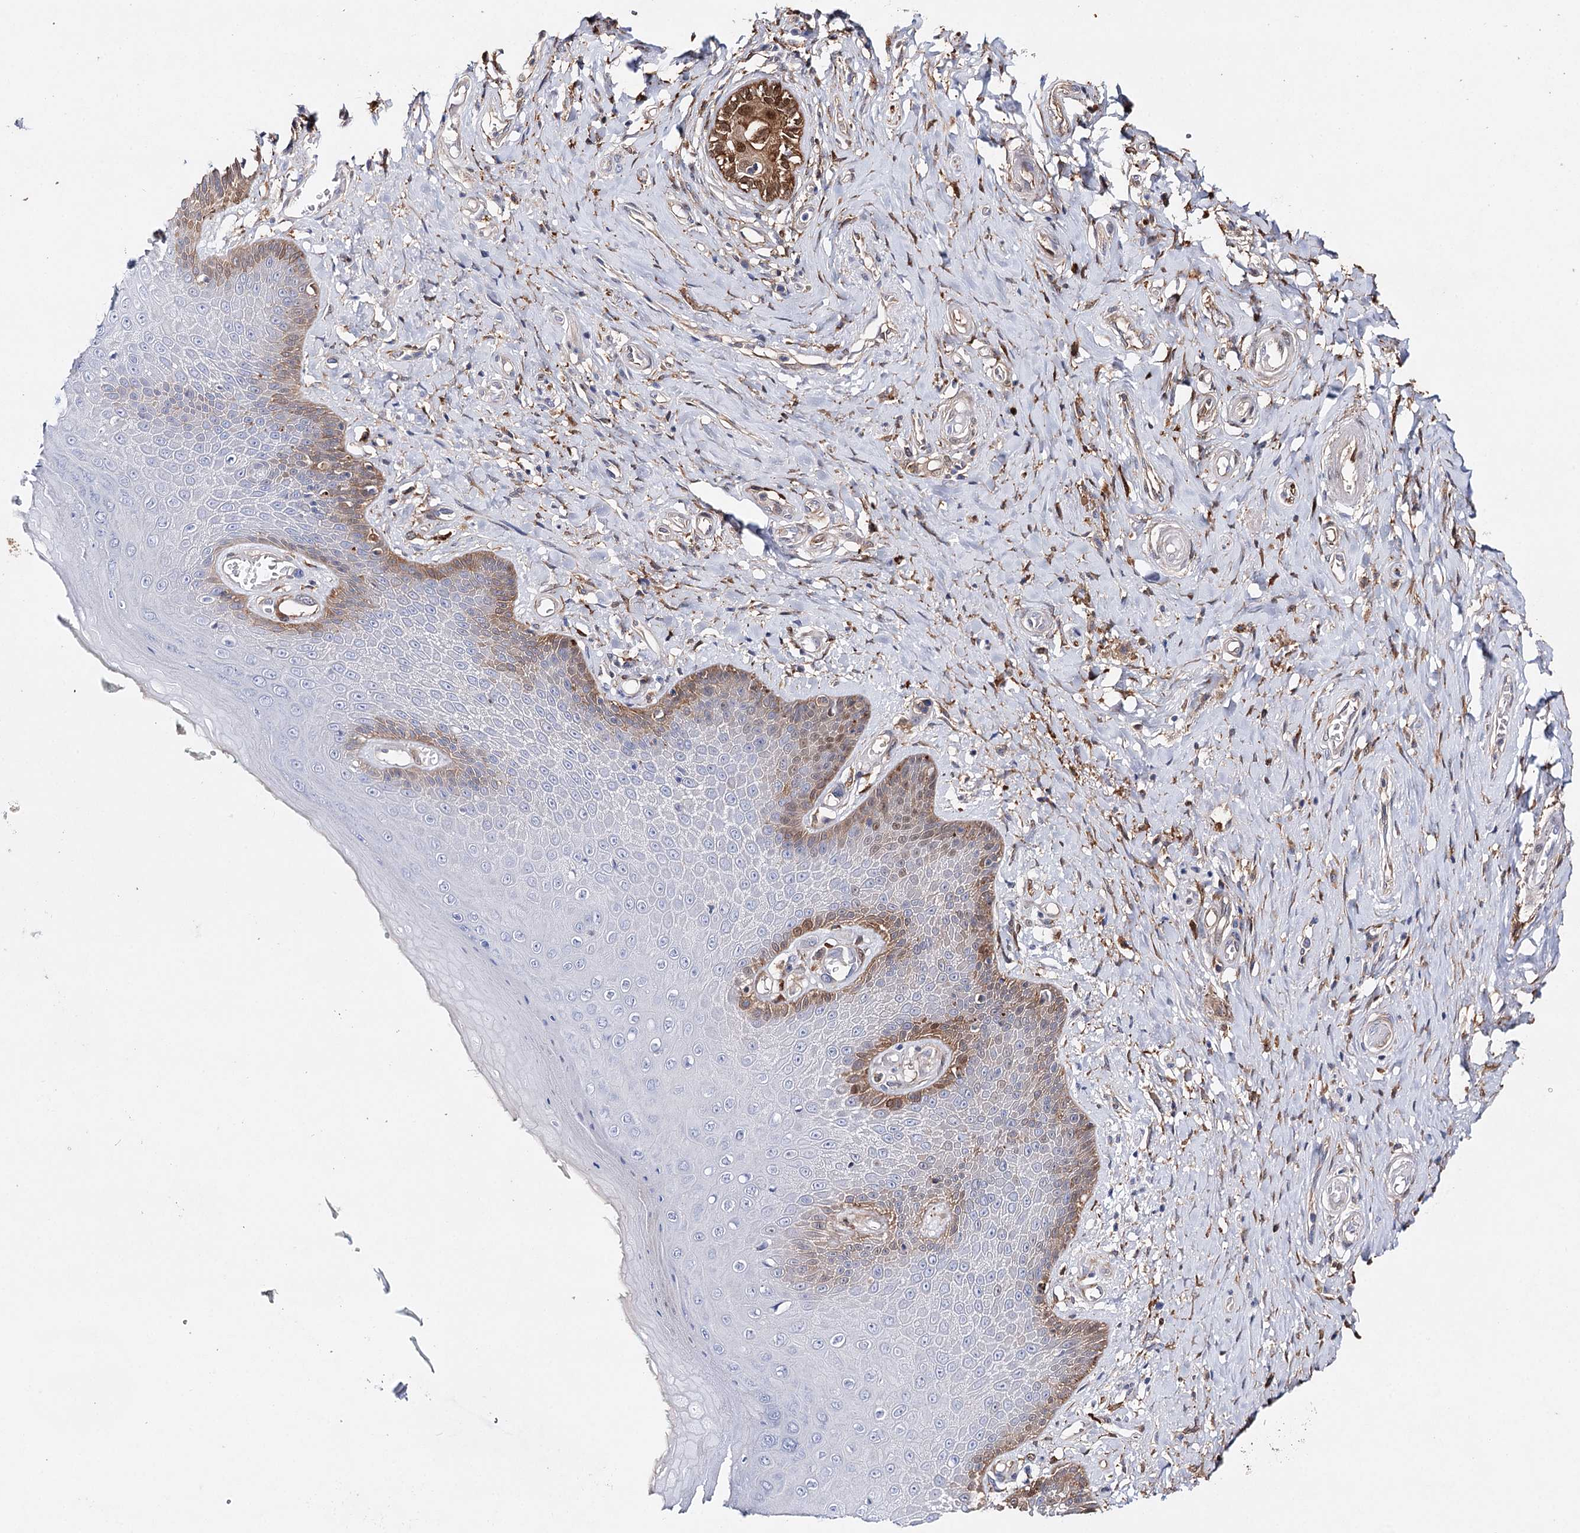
{"staining": {"intensity": "moderate", "quantity": "<25%", "location": "cytoplasmic/membranous,nuclear"}, "tissue": "skin", "cell_type": "Epidermal cells", "image_type": "normal", "snomed": [{"axis": "morphology", "description": "Normal tissue, NOS"}, {"axis": "topography", "description": "Anal"}], "caption": "Protein expression analysis of unremarkable skin exhibits moderate cytoplasmic/membranous,nuclear positivity in approximately <25% of epidermal cells.", "gene": "CFAP46", "patient": {"sex": "male", "age": 78}}